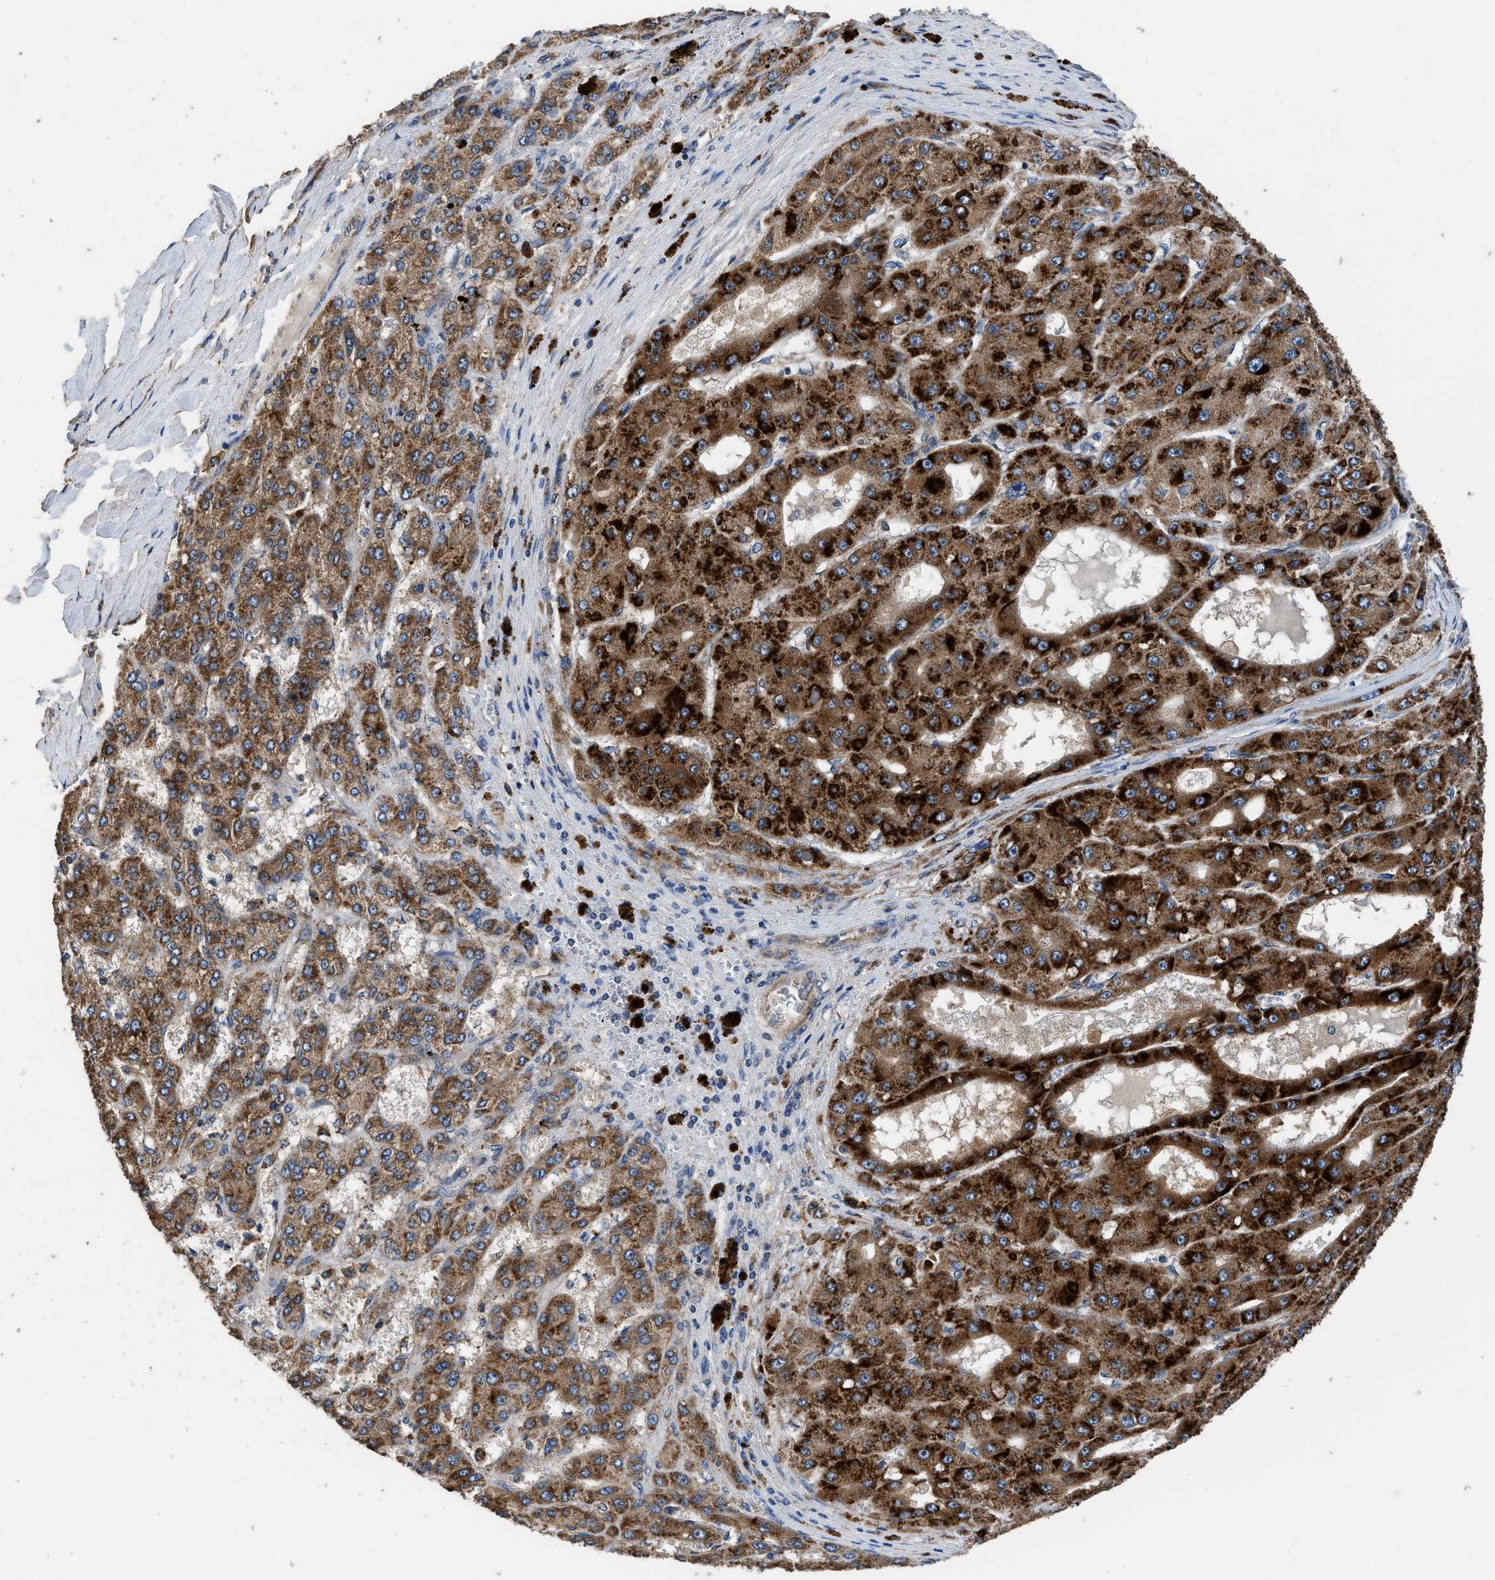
{"staining": {"intensity": "strong", "quantity": ">75%", "location": "cytoplasmic/membranous"}, "tissue": "liver cancer", "cell_type": "Tumor cells", "image_type": "cancer", "snomed": [{"axis": "morphology", "description": "Carcinoma, Hepatocellular, NOS"}, {"axis": "topography", "description": "Liver"}], "caption": "The photomicrograph displays staining of liver hepatocellular carcinoma, revealing strong cytoplasmic/membranous protein staining (brown color) within tumor cells. Using DAB (brown) and hematoxylin (blue) stains, captured at high magnification using brightfield microscopy.", "gene": "DHRS7B", "patient": {"sex": "female", "age": 73}}